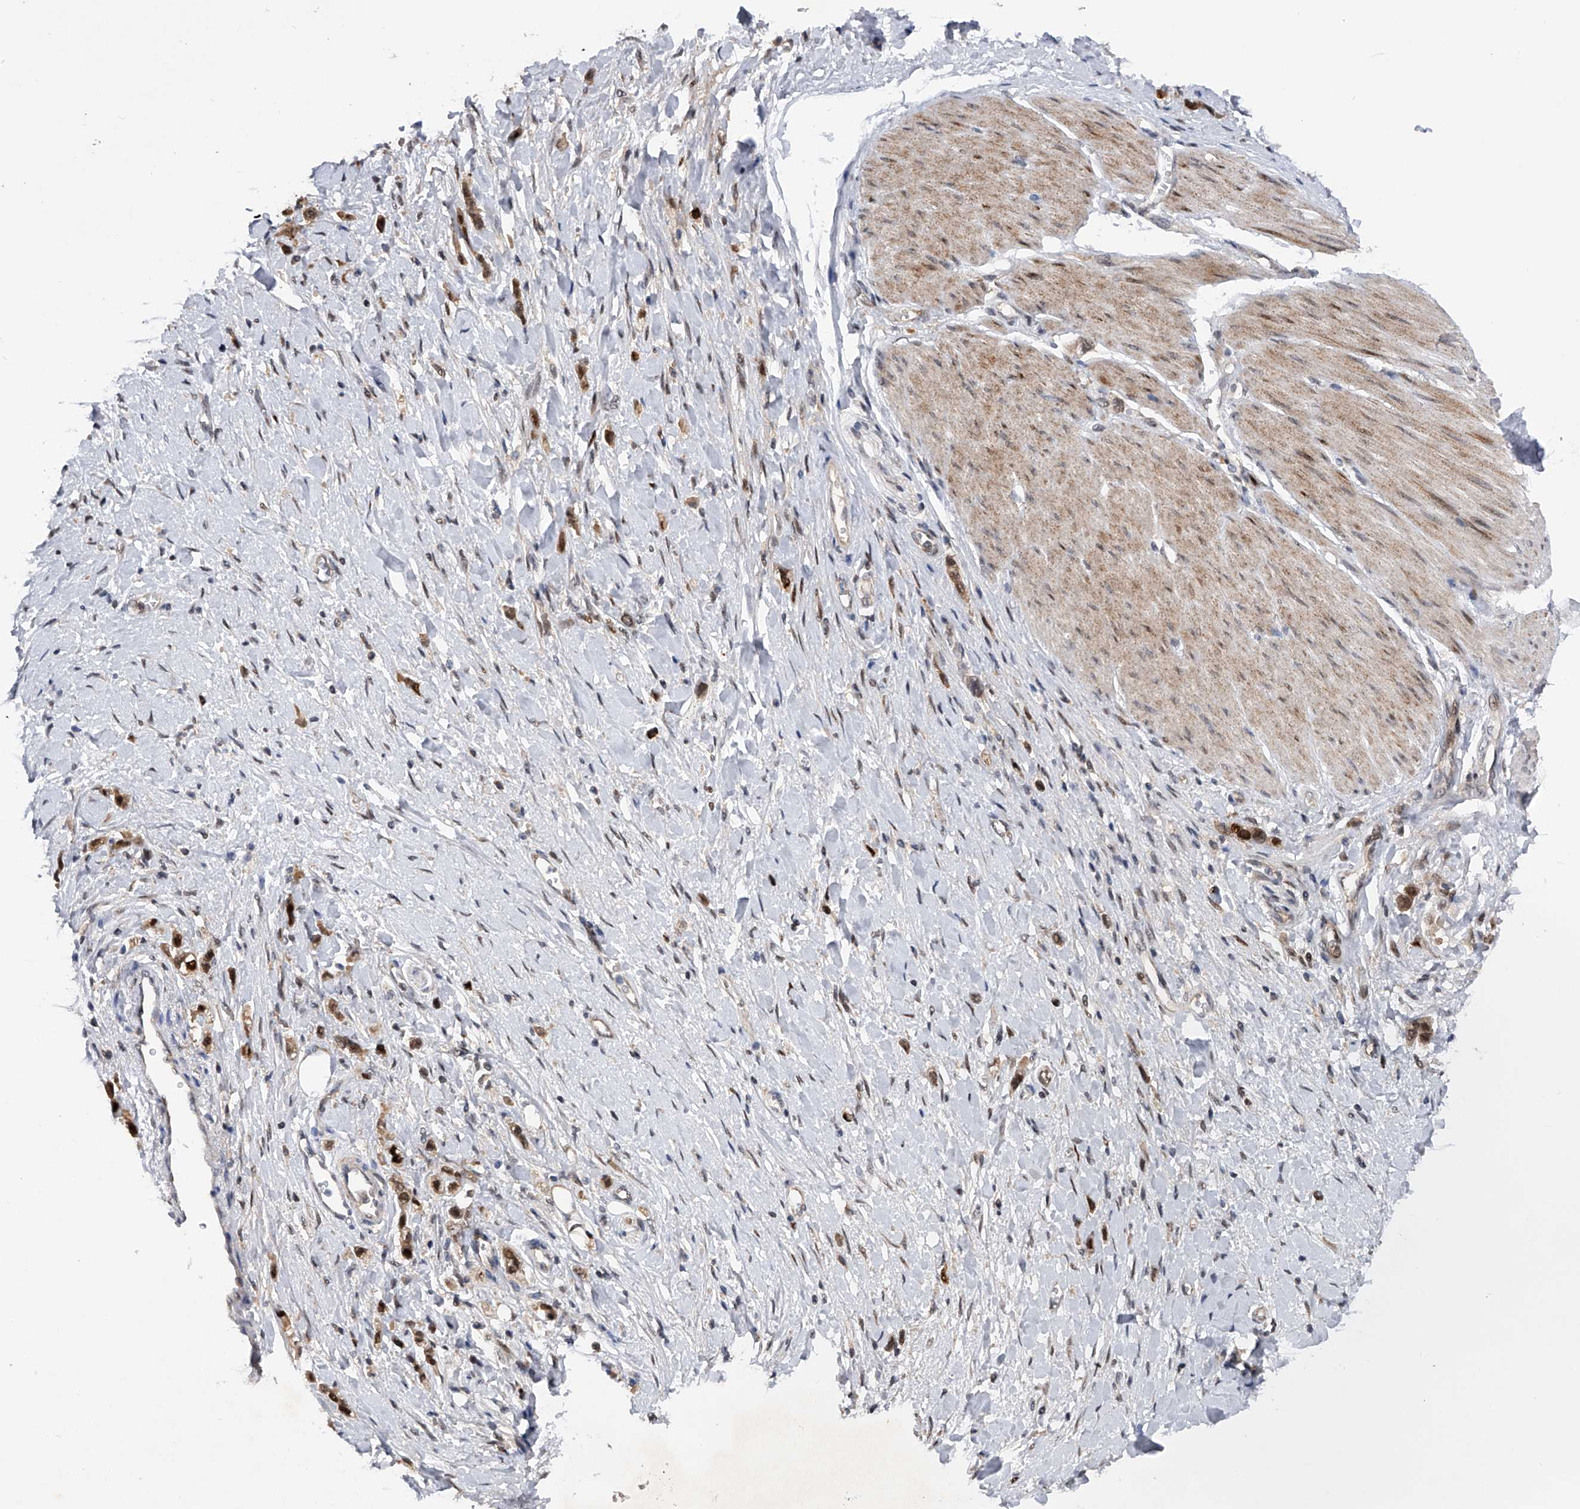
{"staining": {"intensity": "moderate", "quantity": ">75%", "location": "nuclear"}, "tissue": "stomach cancer", "cell_type": "Tumor cells", "image_type": "cancer", "snomed": [{"axis": "morphology", "description": "Adenocarcinoma, NOS"}, {"axis": "topography", "description": "Stomach"}], "caption": "Moderate nuclear expression for a protein is present in about >75% of tumor cells of stomach adenocarcinoma using IHC.", "gene": "RWDD2A", "patient": {"sex": "female", "age": 65}}